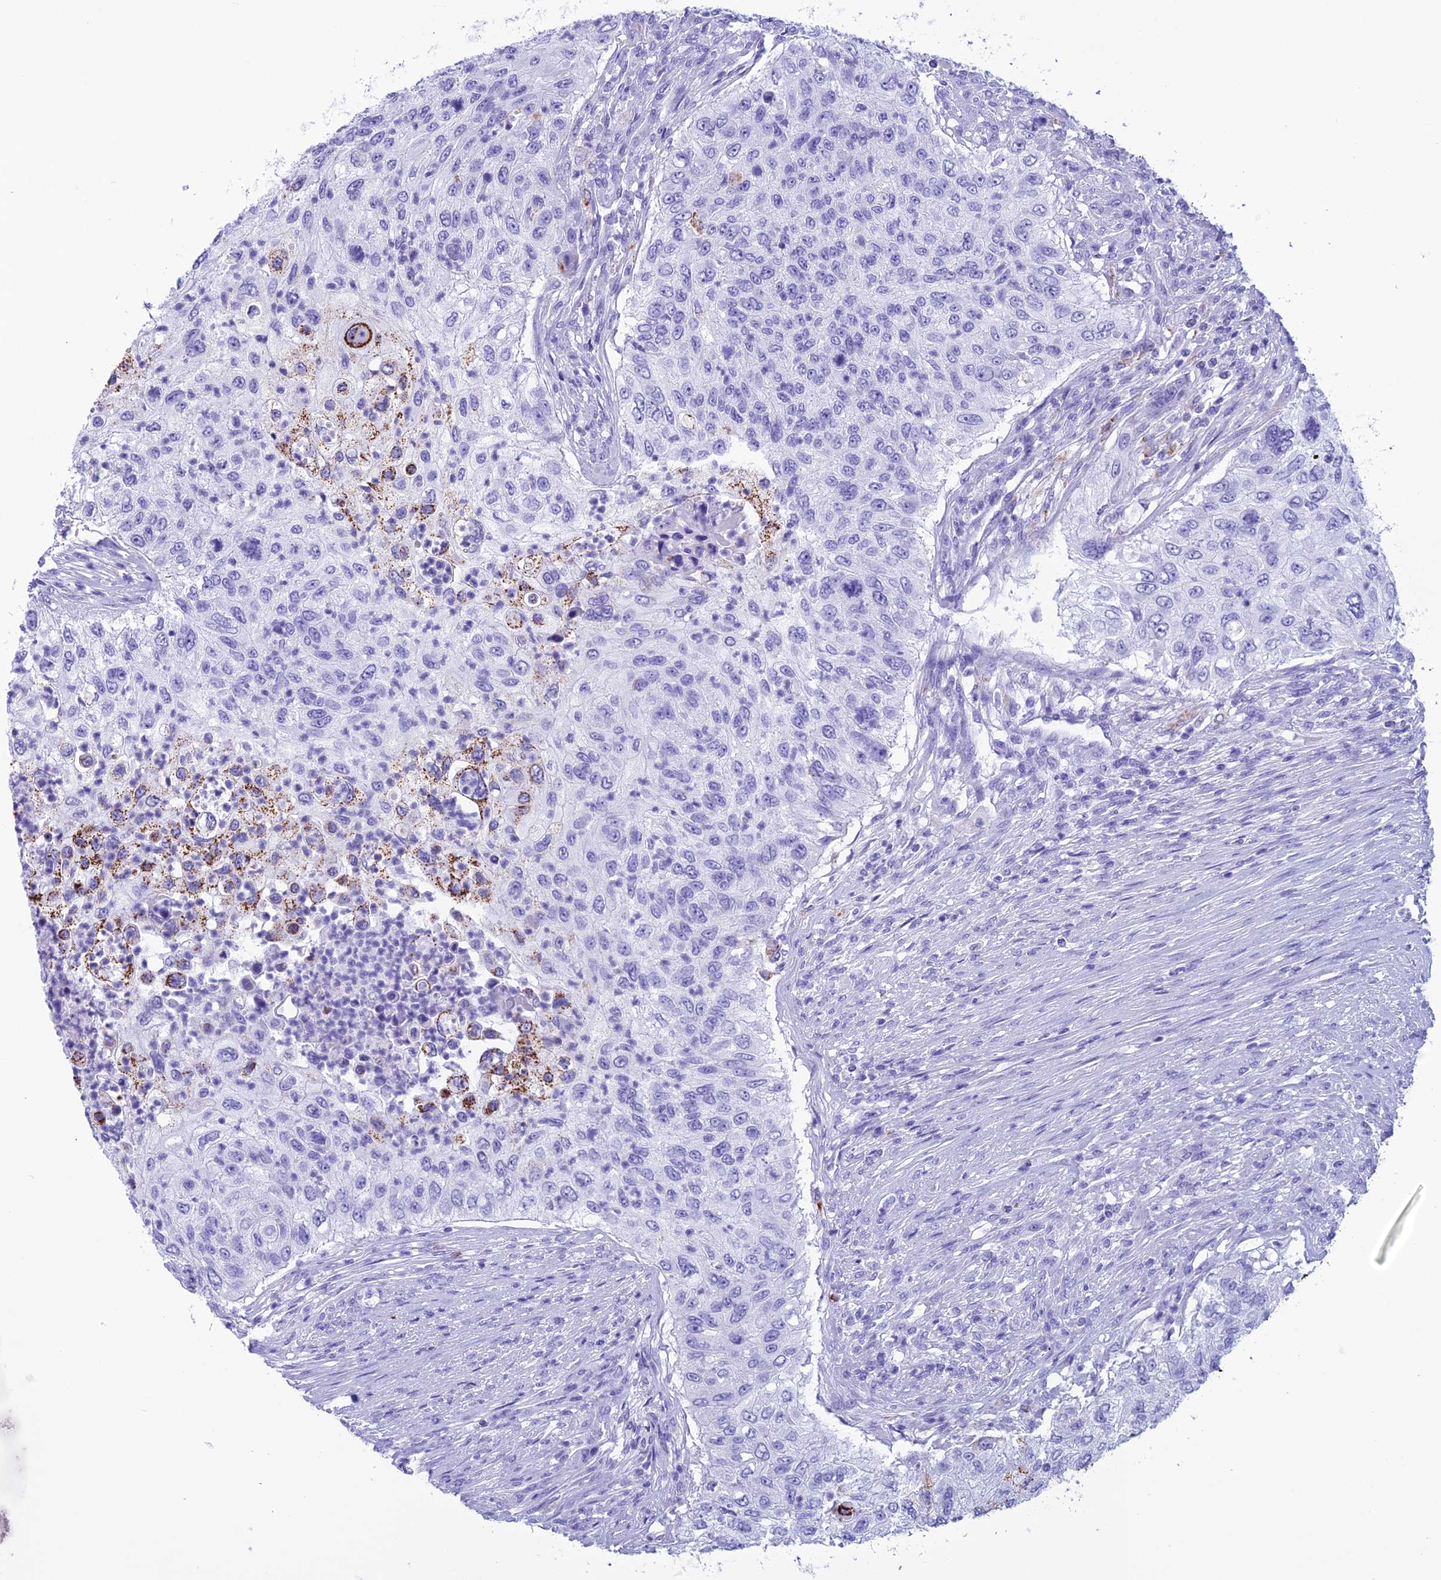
{"staining": {"intensity": "strong", "quantity": "<25%", "location": "cytoplasmic/membranous"}, "tissue": "urothelial cancer", "cell_type": "Tumor cells", "image_type": "cancer", "snomed": [{"axis": "morphology", "description": "Urothelial carcinoma, High grade"}, {"axis": "topography", "description": "Urinary bladder"}], "caption": "Urothelial cancer was stained to show a protein in brown. There is medium levels of strong cytoplasmic/membranous expression in about <25% of tumor cells. The staining was performed using DAB (3,3'-diaminobenzidine) to visualize the protein expression in brown, while the nuclei were stained in blue with hematoxylin (Magnification: 20x).", "gene": "TRAM1L1", "patient": {"sex": "female", "age": 60}}